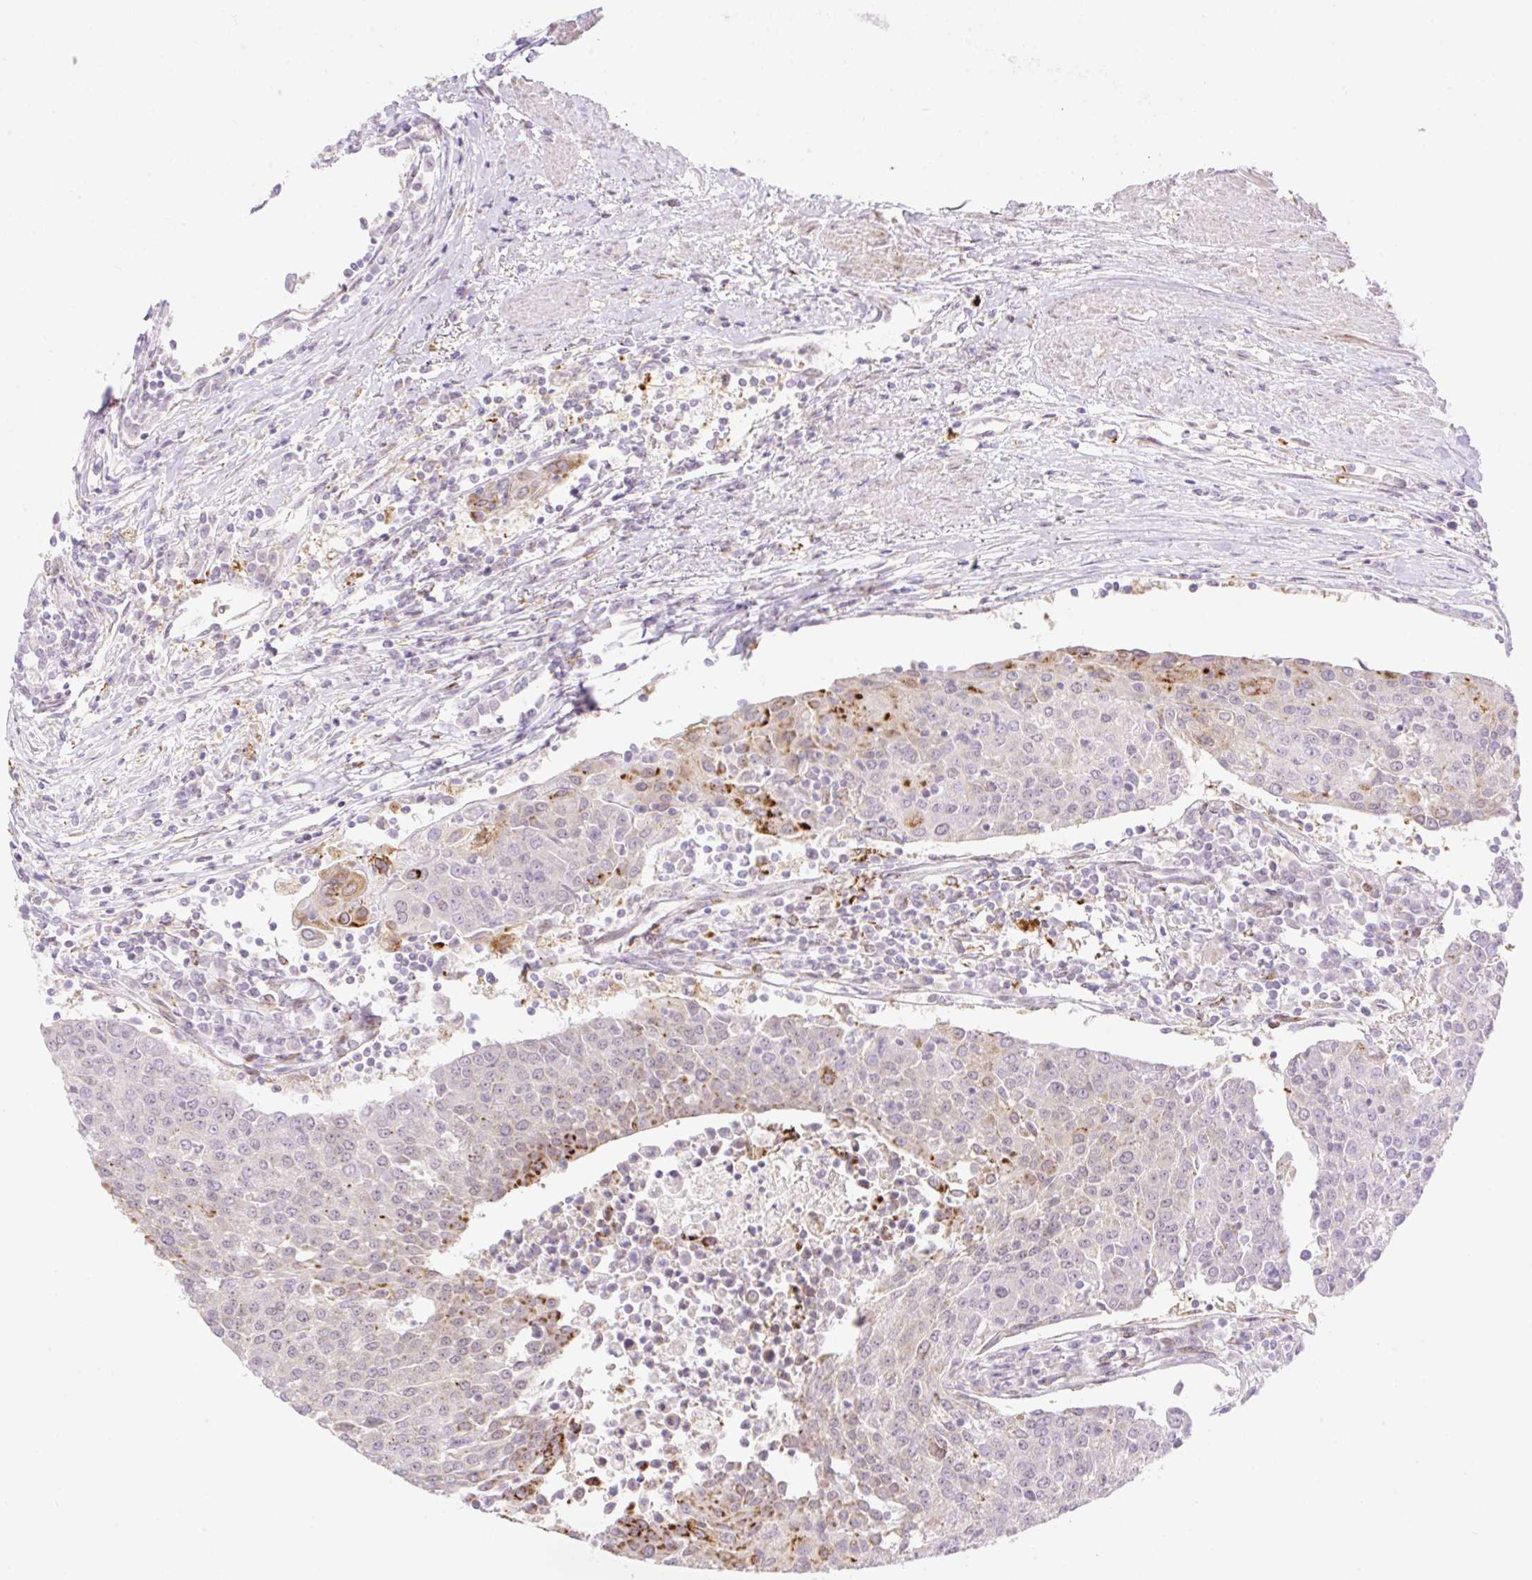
{"staining": {"intensity": "moderate", "quantity": "<25%", "location": "cytoplasmic/membranous"}, "tissue": "urothelial cancer", "cell_type": "Tumor cells", "image_type": "cancer", "snomed": [{"axis": "morphology", "description": "Urothelial carcinoma, High grade"}, {"axis": "topography", "description": "Urinary bladder"}], "caption": "Urothelial cancer stained for a protein (brown) displays moderate cytoplasmic/membranous positive staining in about <25% of tumor cells.", "gene": "ZFP41", "patient": {"sex": "female", "age": 85}}